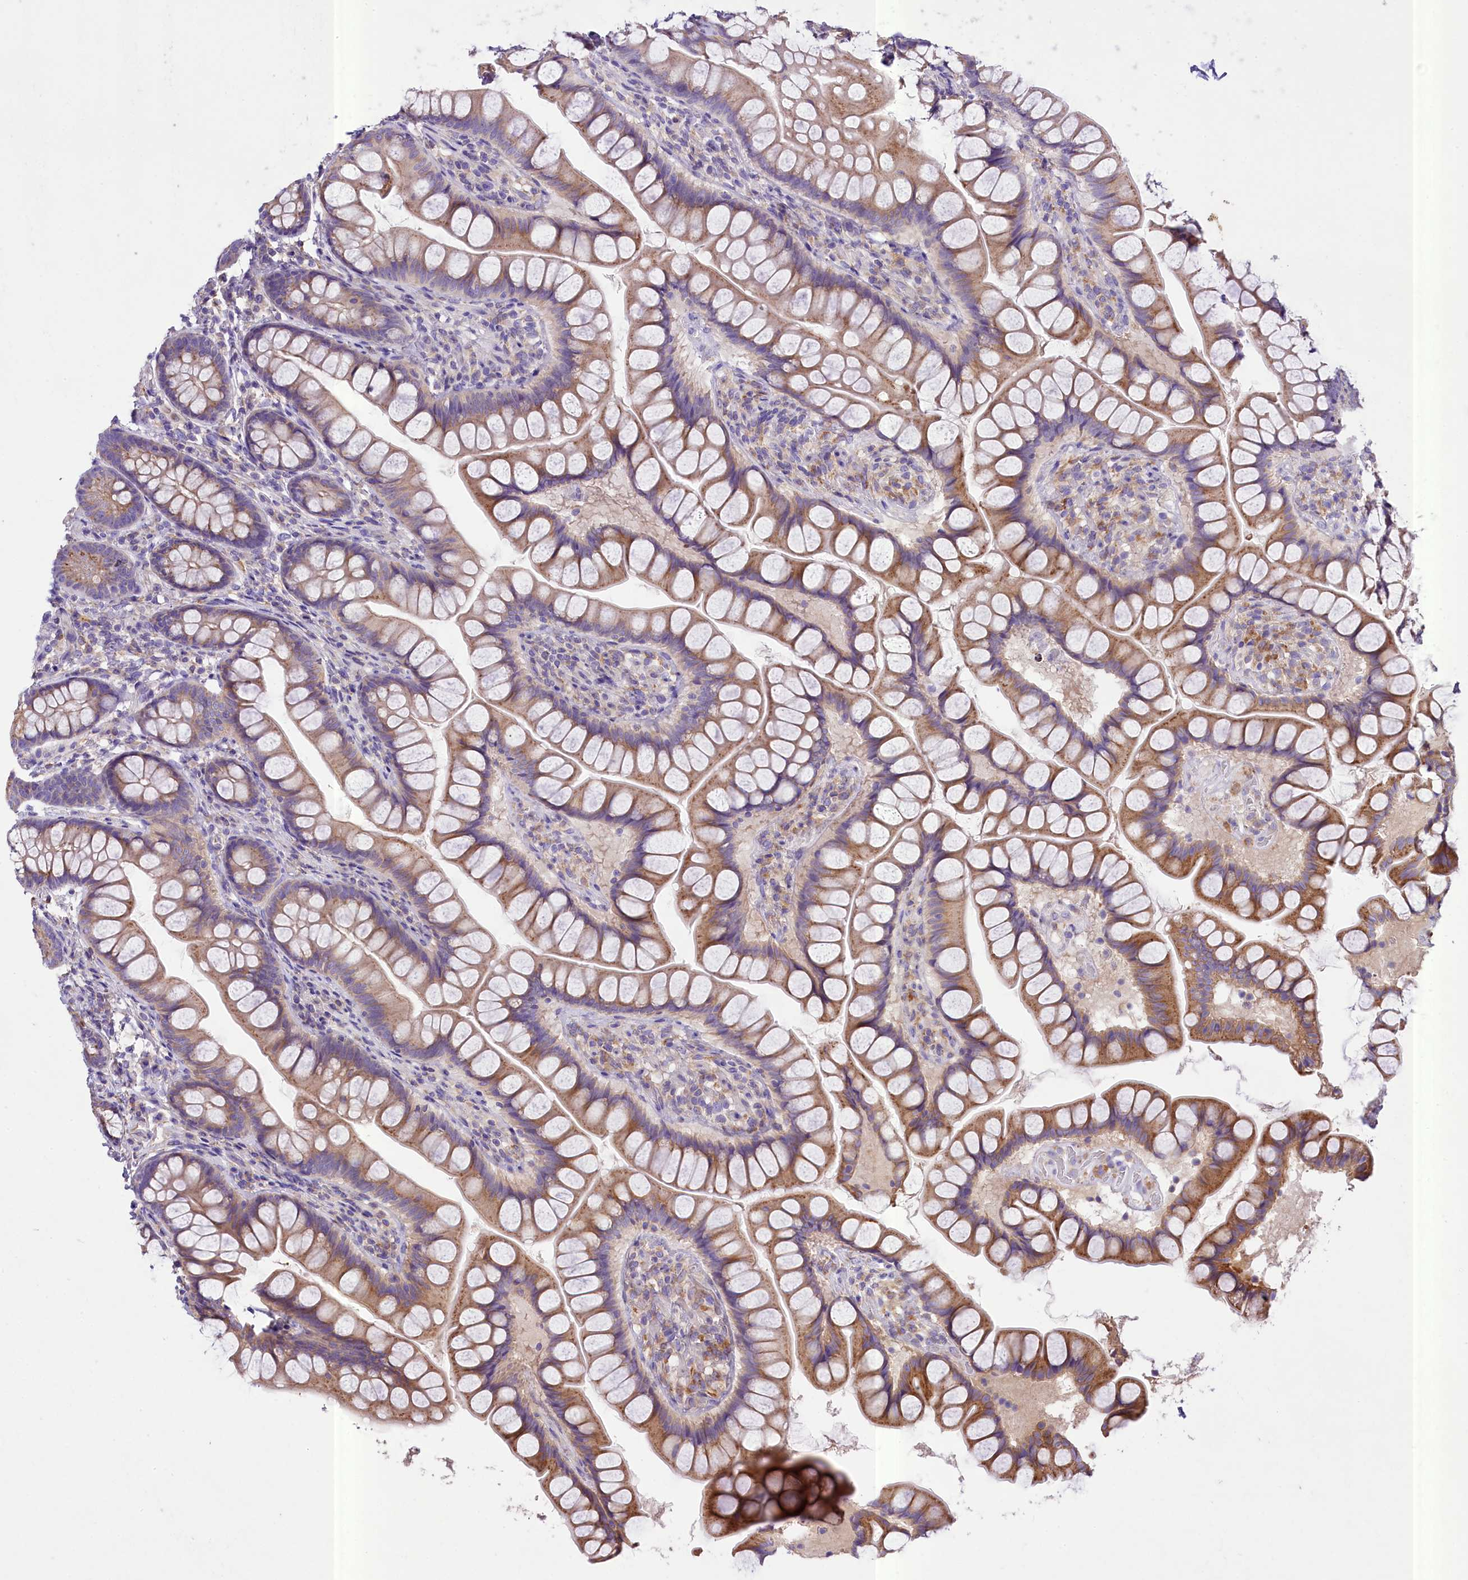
{"staining": {"intensity": "moderate", "quantity": ">75%", "location": "cytoplasmic/membranous"}, "tissue": "small intestine", "cell_type": "Glandular cells", "image_type": "normal", "snomed": [{"axis": "morphology", "description": "Normal tissue, NOS"}, {"axis": "topography", "description": "Small intestine"}], "caption": "Glandular cells show medium levels of moderate cytoplasmic/membranous staining in approximately >75% of cells in unremarkable human small intestine.", "gene": "PEMT", "patient": {"sex": "male", "age": 70}}